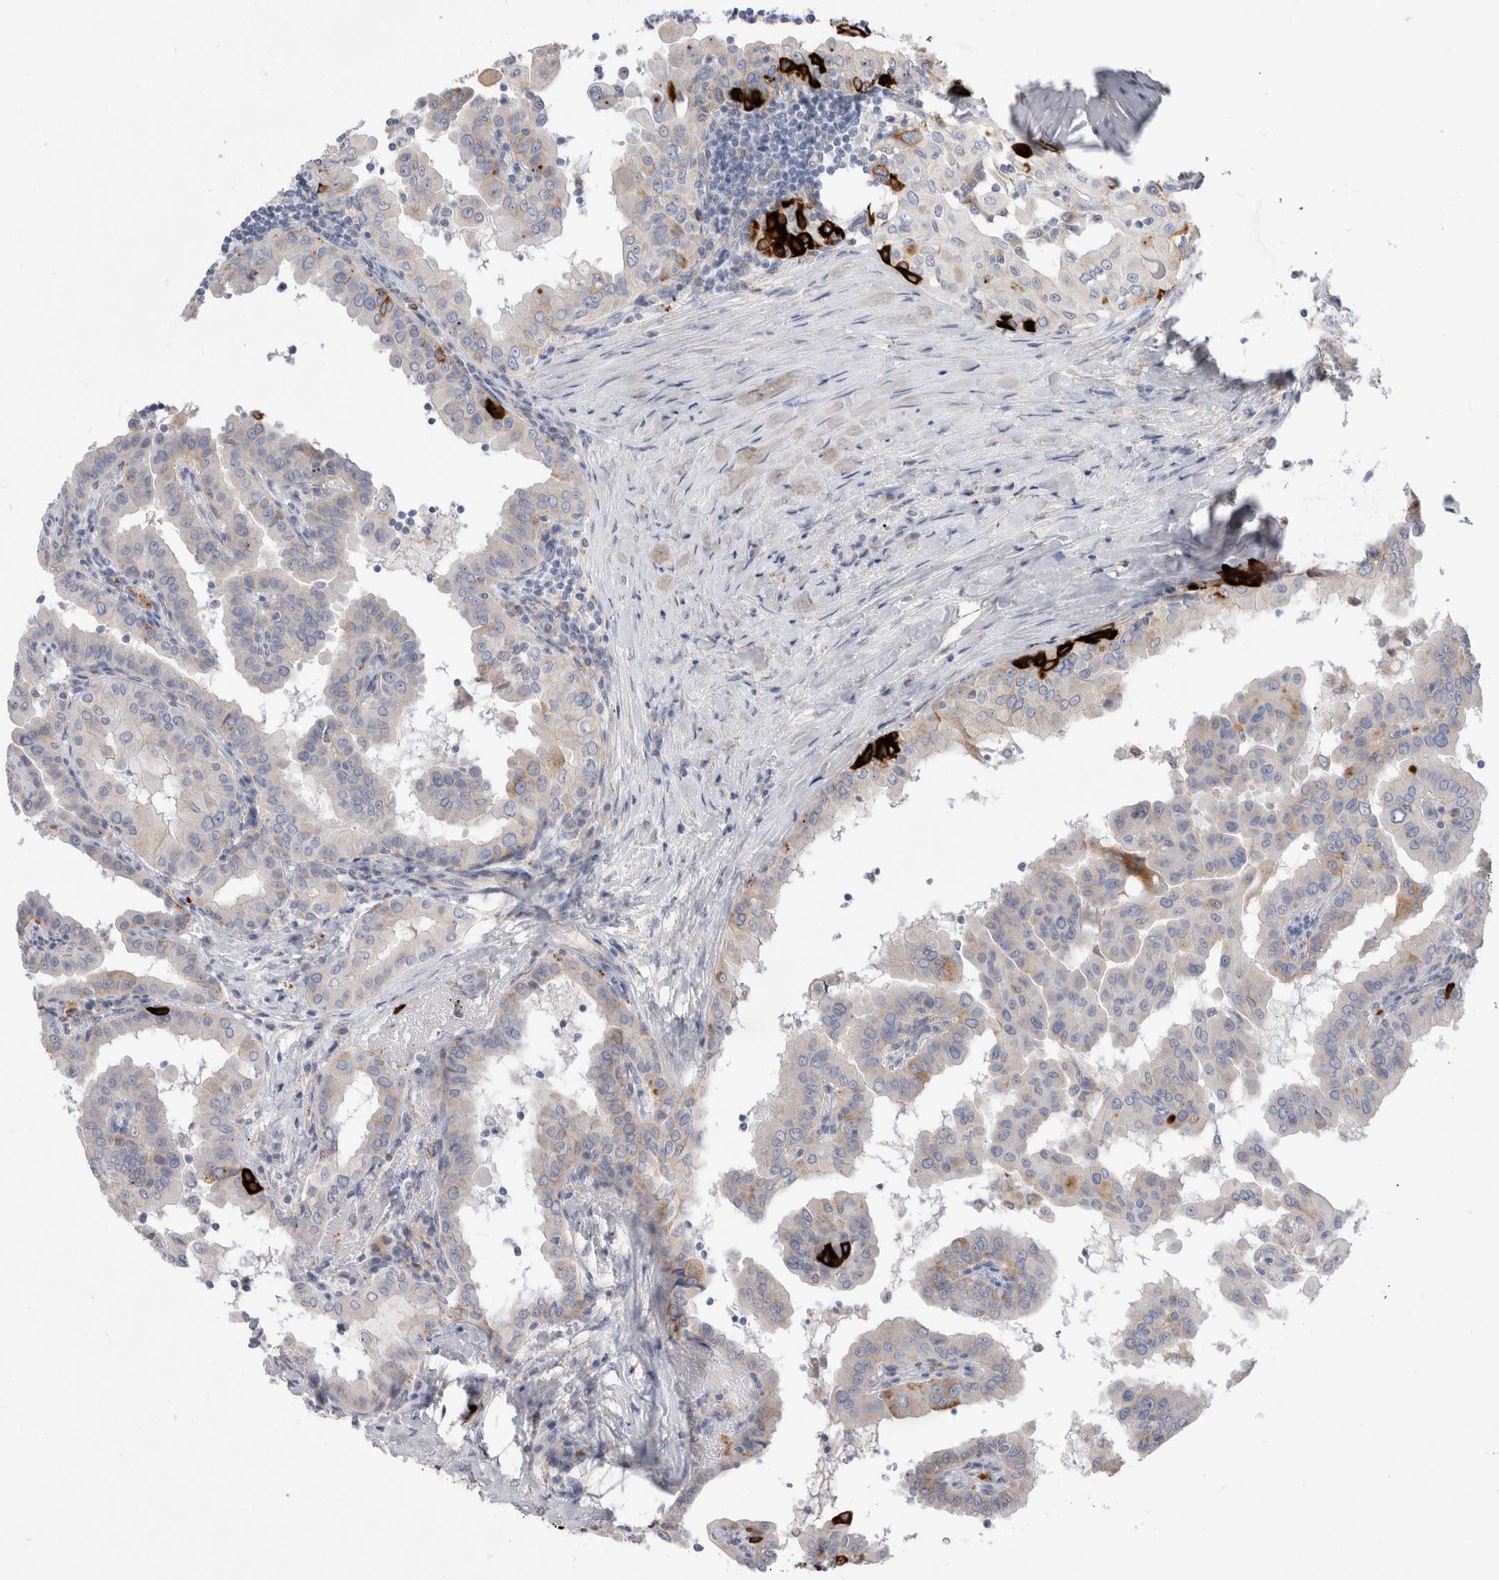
{"staining": {"intensity": "strong", "quantity": "<25%", "location": "cytoplasmic/membranous"}, "tissue": "thyroid cancer", "cell_type": "Tumor cells", "image_type": "cancer", "snomed": [{"axis": "morphology", "description": "Papillary adenocarcinoma, NOS"}, {"axis": "topography", "description": "Thyroid gland"}], "caption": "Tumor cells exhibit medium levels of strong cytoplasmic/membranous expression in about <25% of cells in human thyroid cancer (papillary adenocarcinoma). (DAB IHC, brown staining for protein, blue staining for nuclei).", "gene": "GAA", "patient": {"sex": "male", "age": 33}}